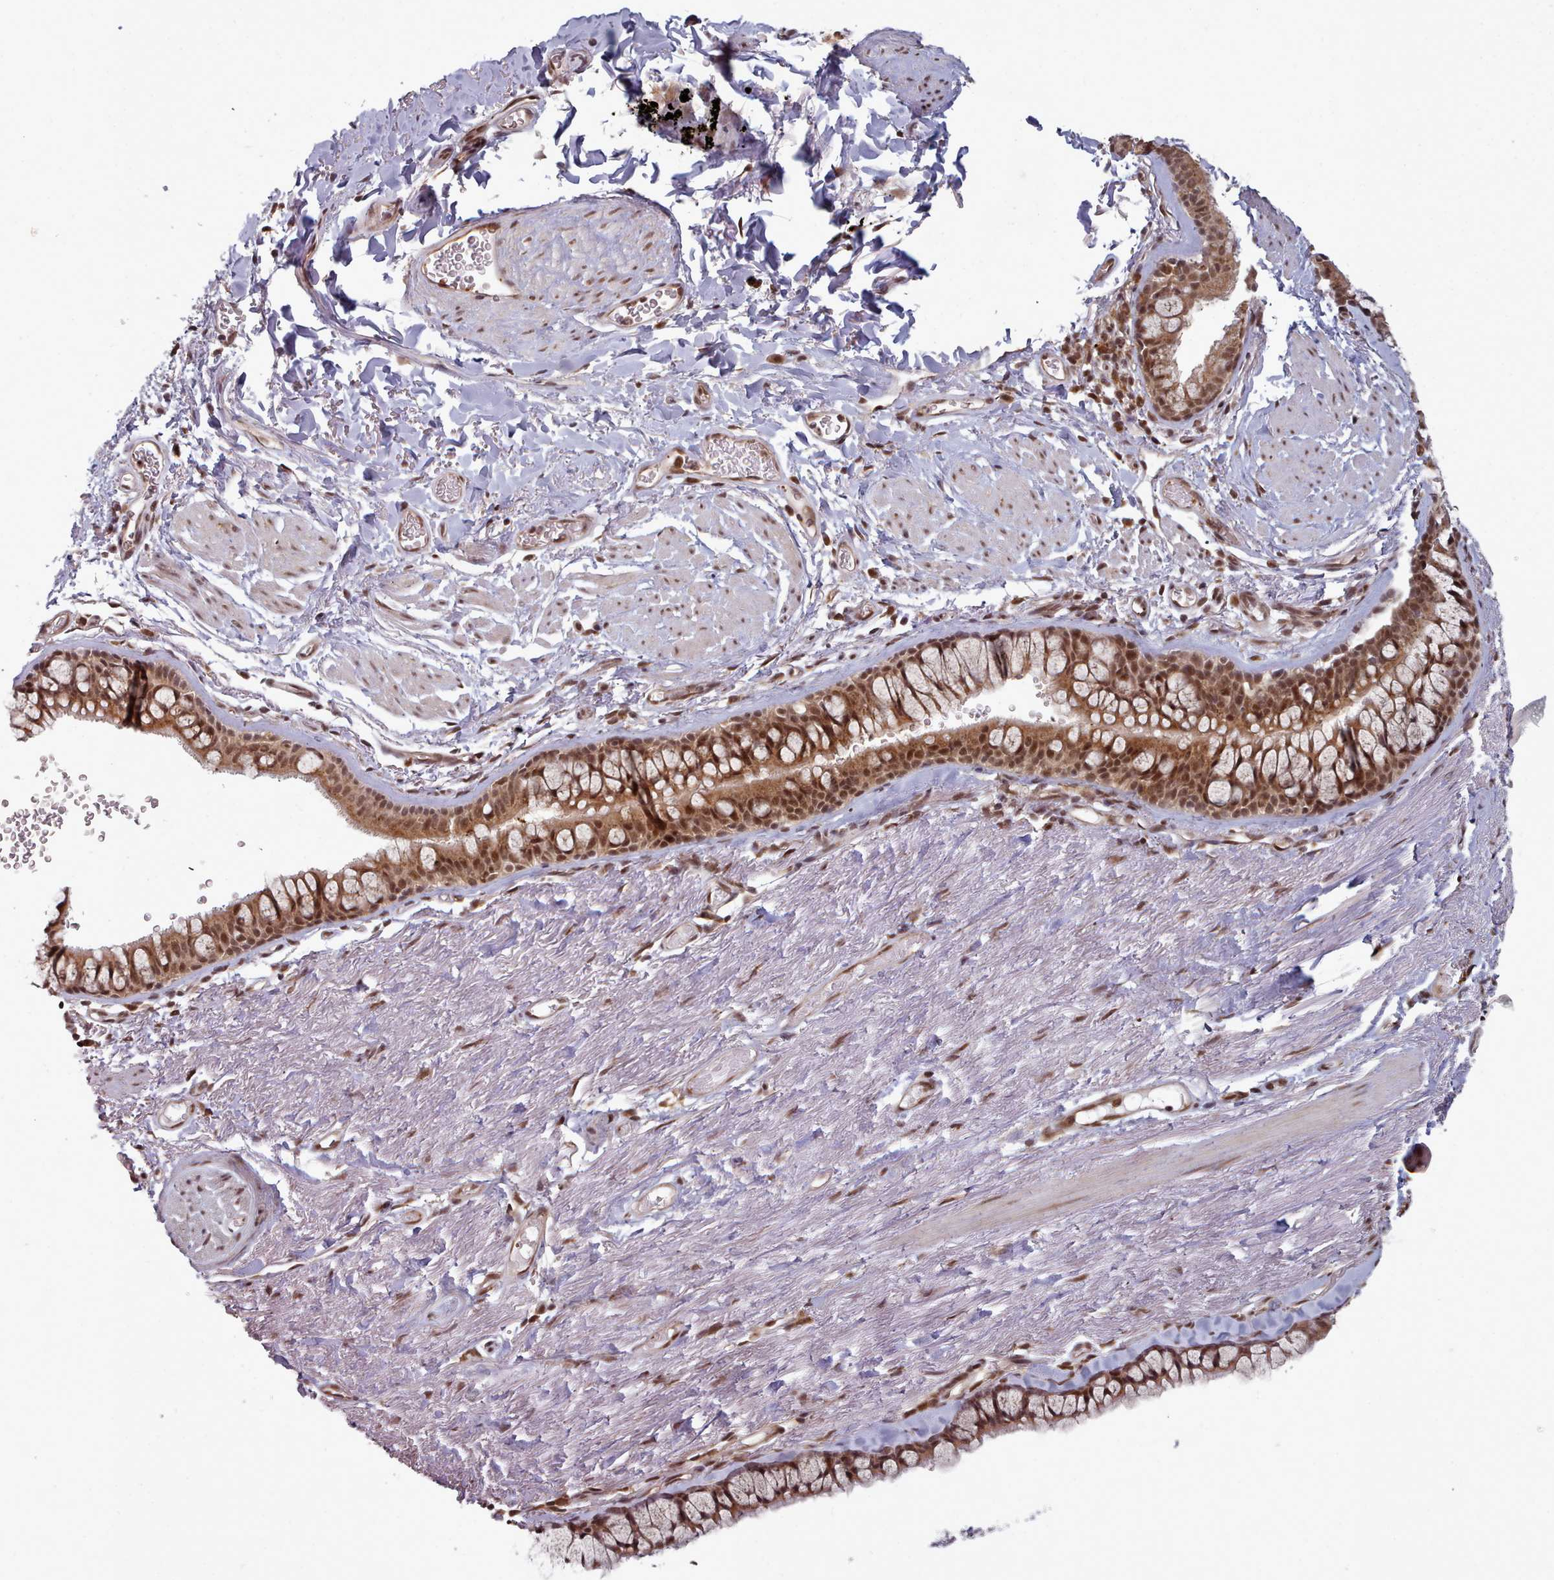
{"staining": {"intensity": "moderate", "quantity": ">75%", "location": "cytoplasmic/membranous,nuclear"}, "tissue": "bronchus", "cell_type": "Respiratory epithelial cells", "image_type": "normal", "snomed": [{"axis": "morphology", "description": "Normal tissue, NOS"}, {"axis": "topography", "description": "Bronchus"}], "caption": "Unremarkable bronchus displays moderate cytoplasmic/membranous,nuclear expression in approximately >75% of respiratory epithelial cells (brown staining indicates protein expression, while blue staining denotes nuclei)..", "gene": "DHX8", "patient": {"sex": "male", "age": 65}}